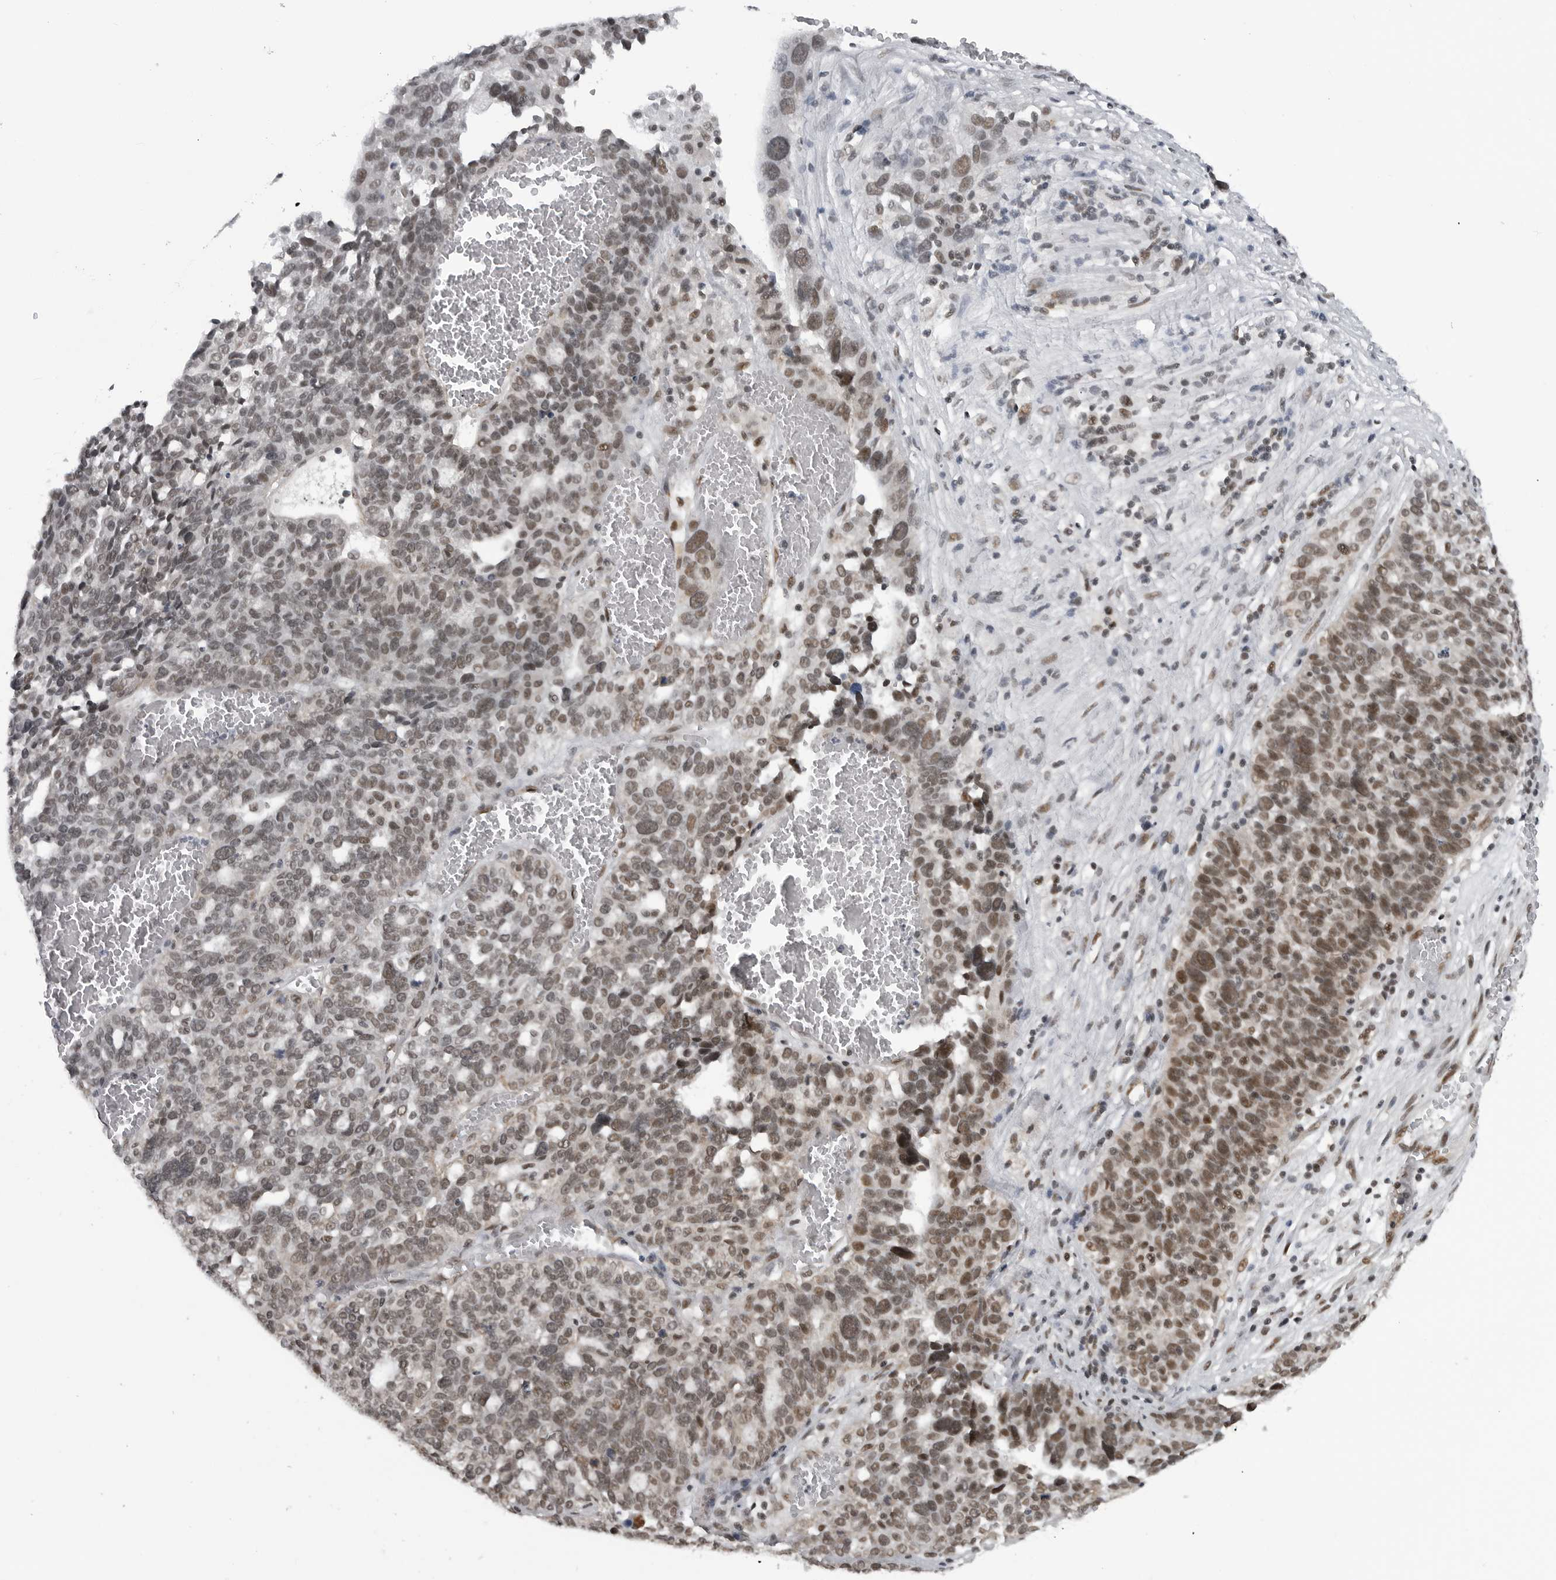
{"staining": {"intensity": "moderate", "quantity": "25%-75%", "location": "nuclear"}, "tissue": "ovarian cancer", "cell_type": "Tumor cells", "image_type": "cancer", "snomed": [{"axis": "morphology", "description": "Cystadenocarcinoma, serous, NOS"}, {"axis": "topography", "description": "Ovary"}], "caption": "IHC photomicrograph of human ovarian cancer stained for a protein (brown), which demonstrates medium levels of moderate nuclear expression in about 25%-75% of tumor cells.", "gene": "RNF26", "patient": {"sex": "female", "age": 59}}